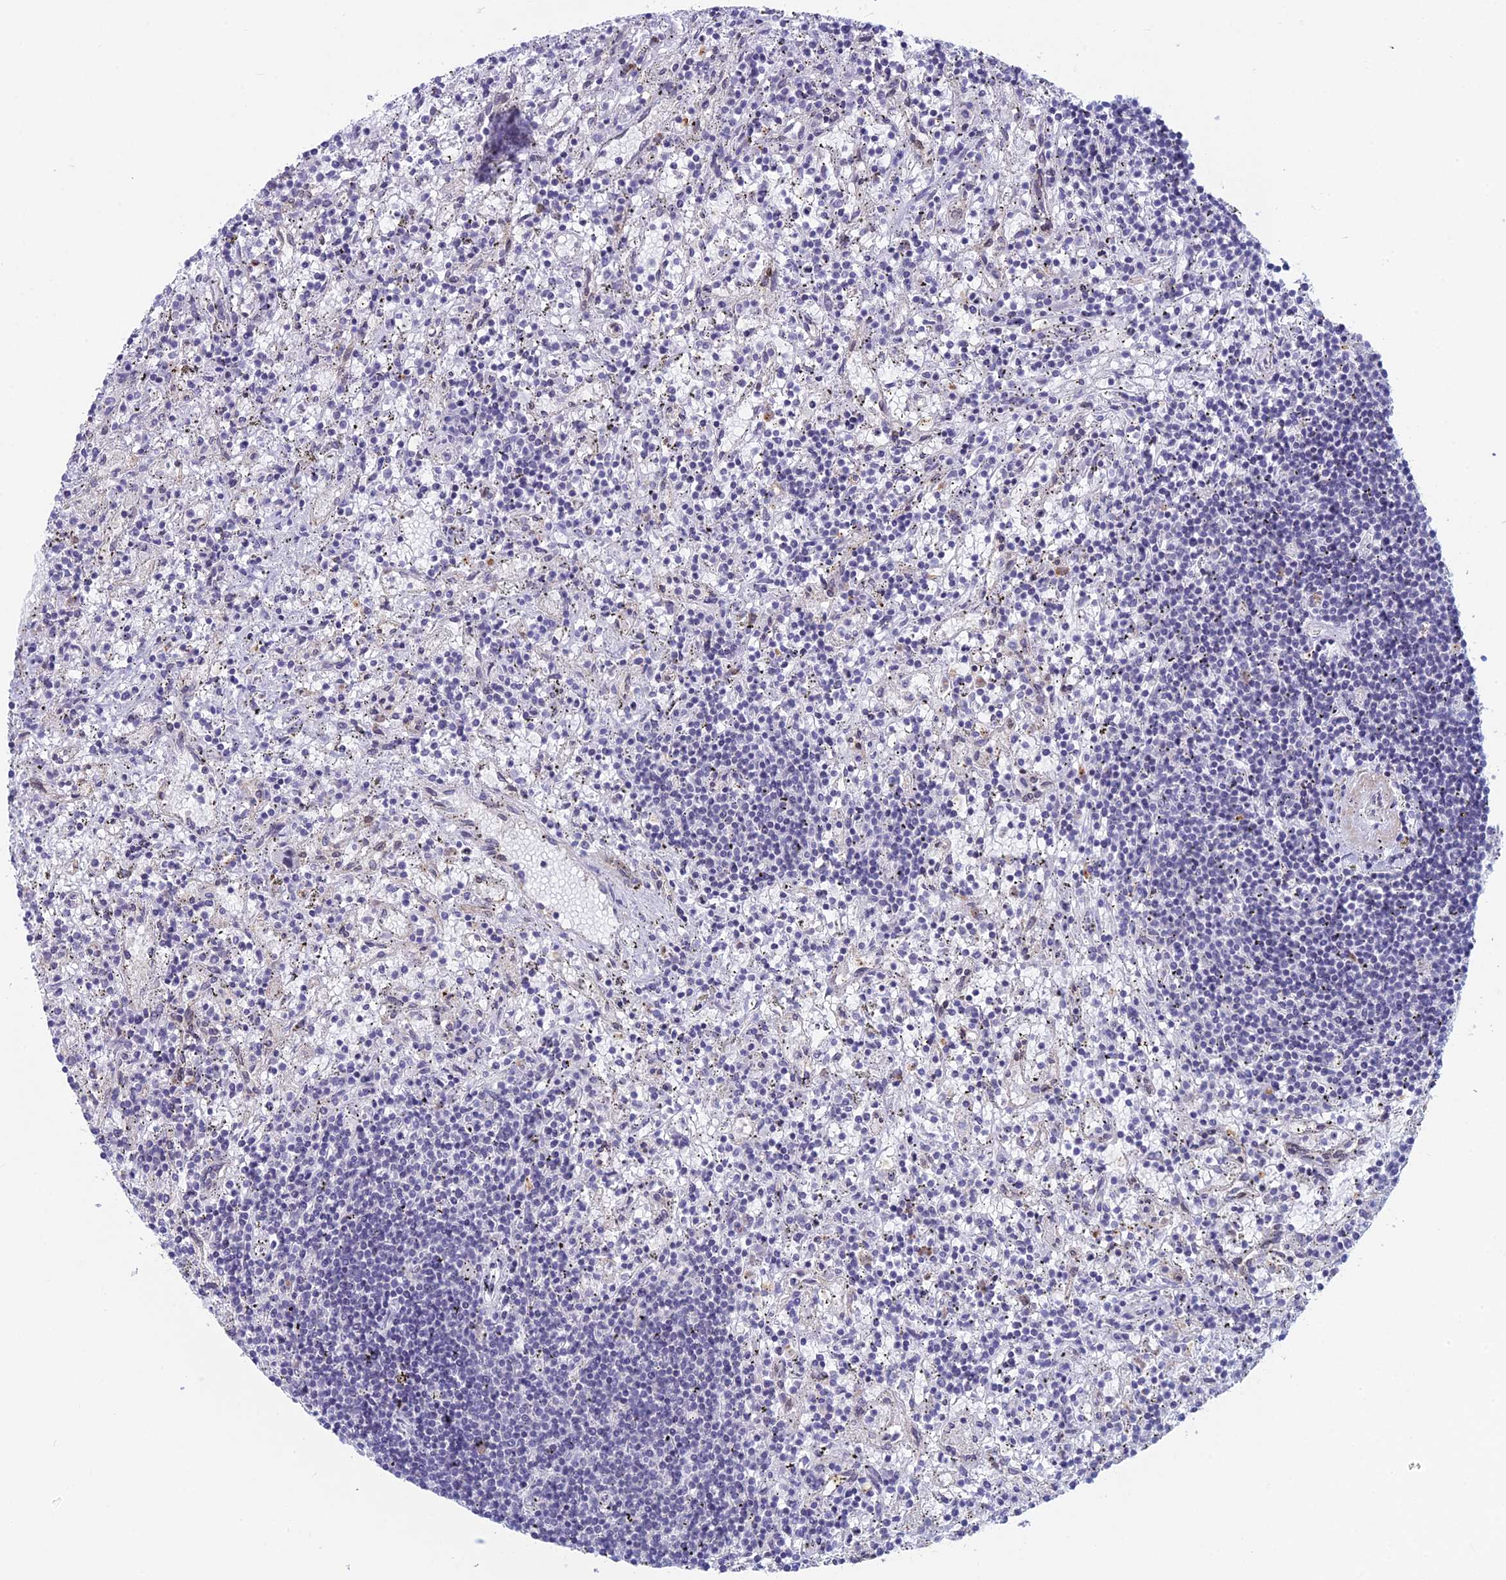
{"staining": {"intensity": "negative", "quantity": "none", "location": "none"}, "tissue": "lymphoma", "cell_type": "Tumor cells", "image_type": "cancer", "snomed": [{"axis": "morphology", "description": "Malignant lymphoma, non-Hodgkin's type, Low grade"}, {"axis": "topography", "description": "Spleen"}], "caption": "DAB immunohistochemical staining of human low-grade malignant lymphoma, non-Hodgkin's type shows no significant staining in tumor cells.", "gene": "PPP1R26", "patient": {"sex": "male", "age": 76}}